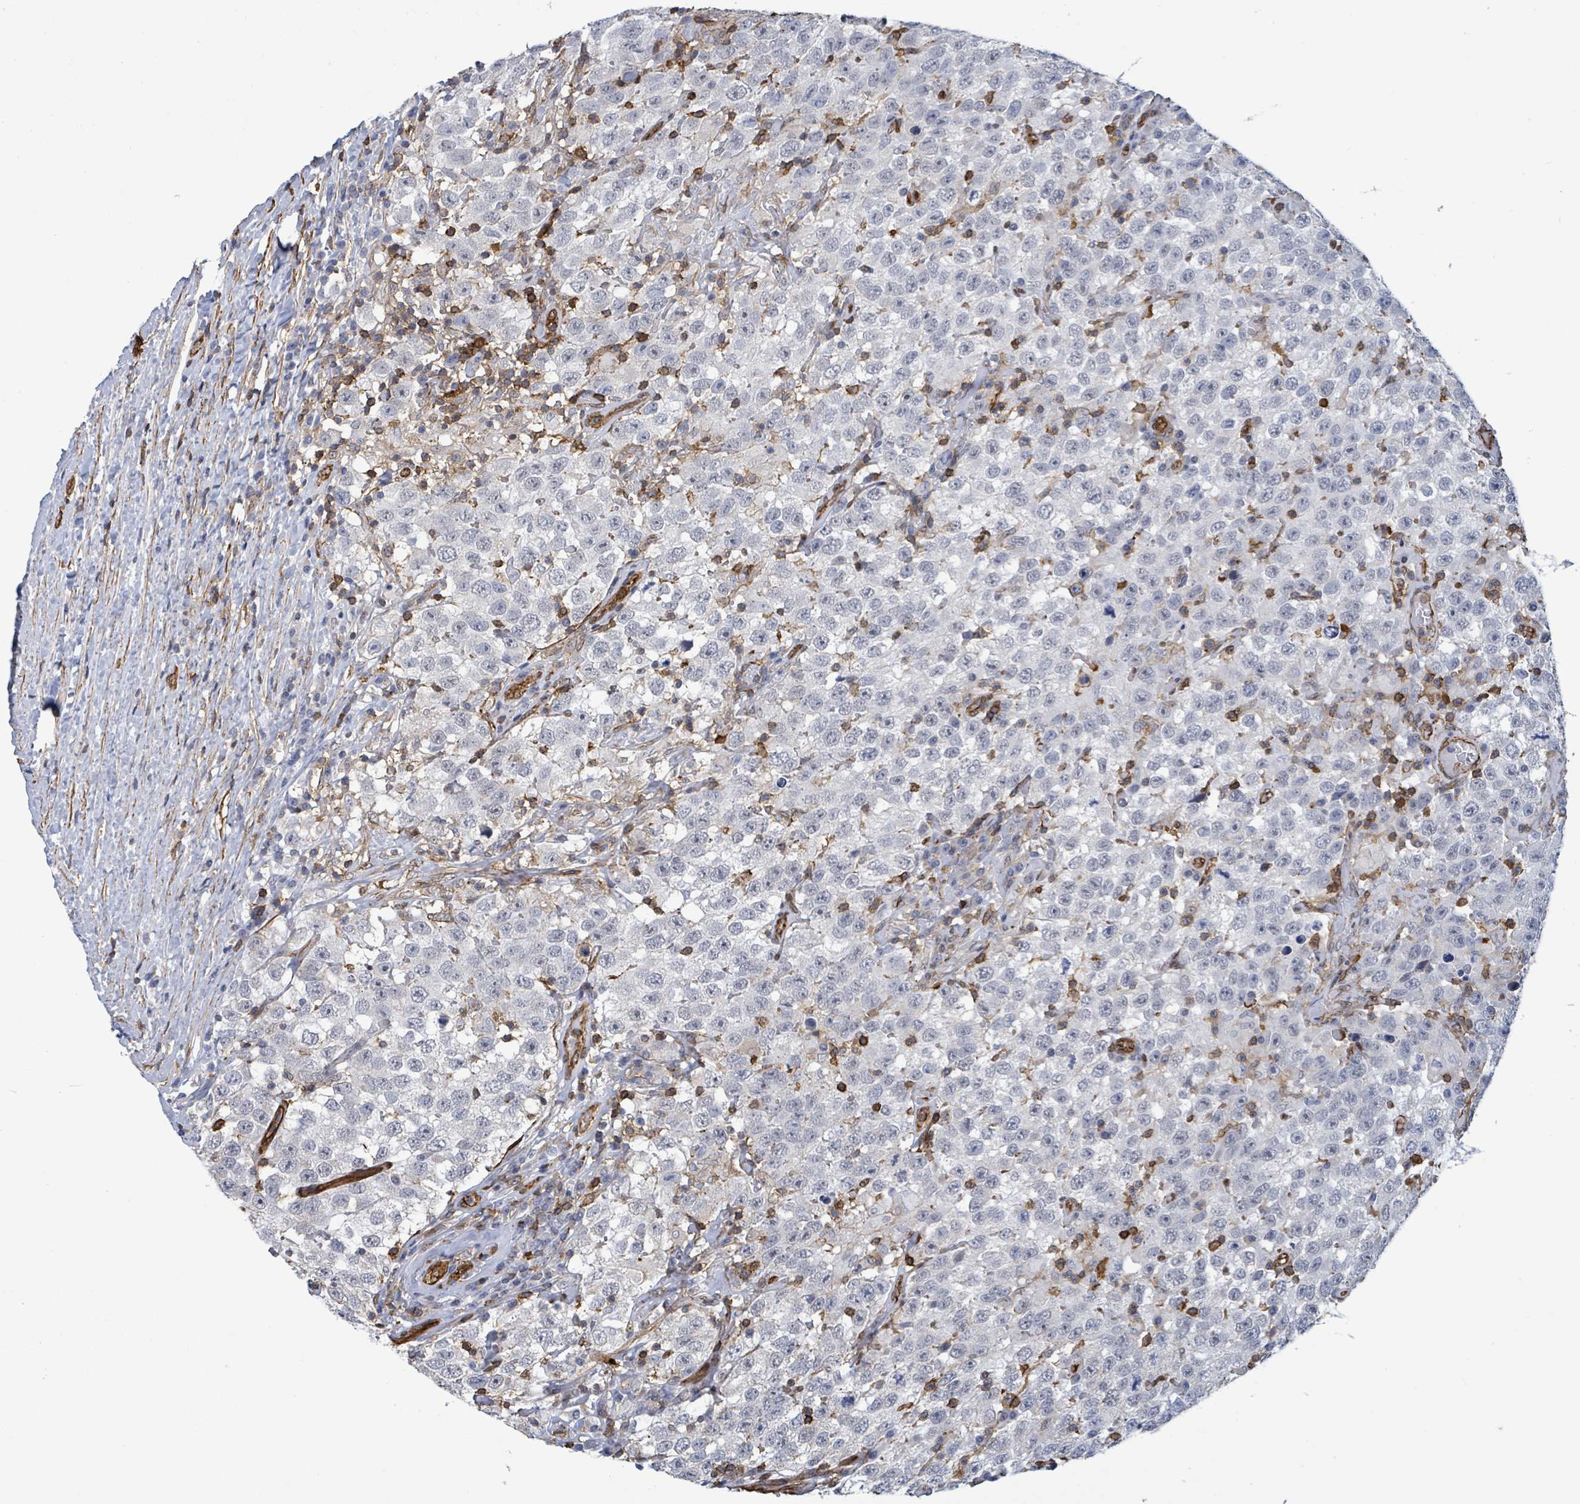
{"staining": {"intensity": "negative", "quantity": "none", "location": "none"}, "tissue": "testis cancer", "cell_type": "Tumor cells", "image_type": "cancer", "snomed": [{"axis": "morphology", "description": "Seminoma, NOS"}, {"axis": "topography", "description": "Testis"}], "caption": "Micrograph shows no significant protein staining in tumor cells of testis seminoma.", "gene": "PRKRIP1", "patient": {"sex": "male", "age": 41}}